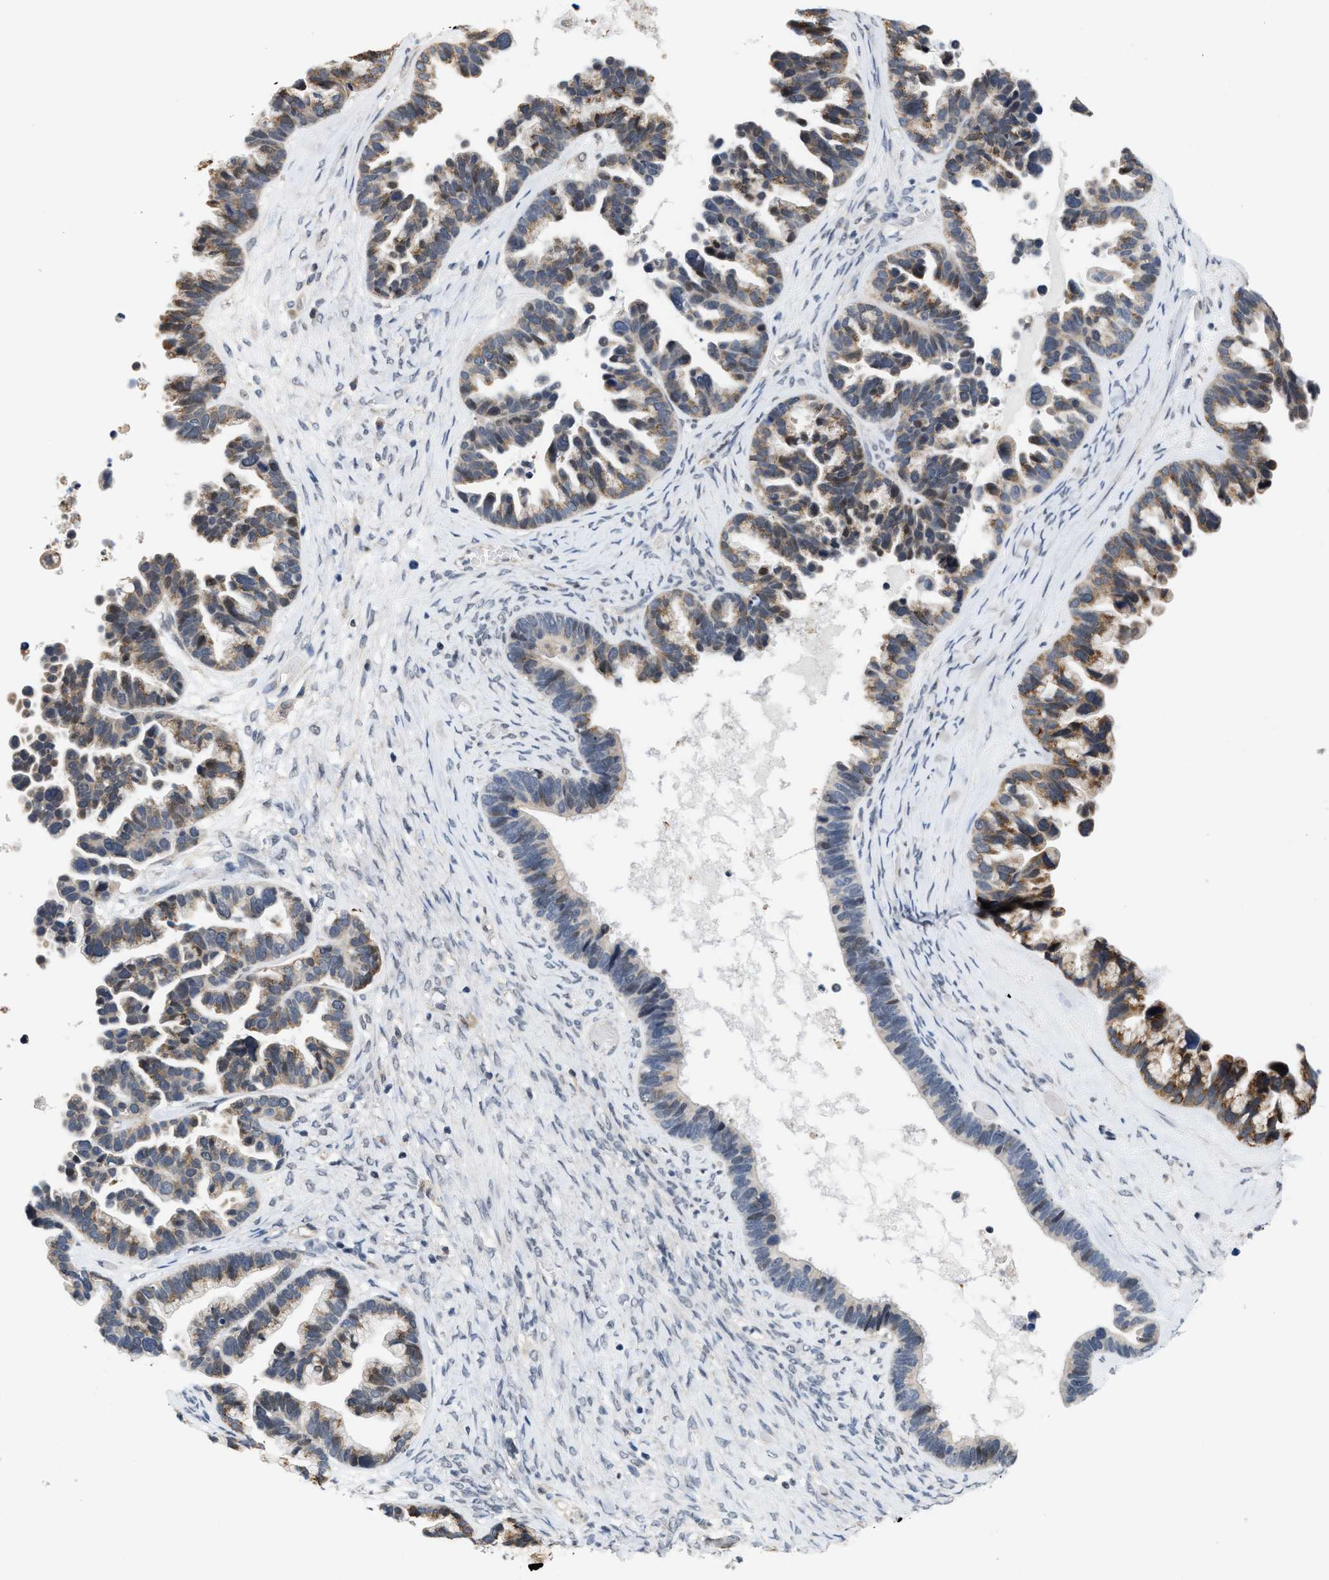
{"staining": {"intensity": "moderate", "quantity": ">75%", "location": "cytoplasmic/membranous"}, "tissue": "ovarian cancer", "cell_type": "Tumor cells", "image_type": "cancer", "snomed": [{"axis": "morphology", "description": "Cystadenocarcinoma, serous, NOS"}, {"axis": "topography", "description": "Ovary"}], "caption": "Immunohistochemical staining of serous cystadenocarcinoma (ovarian) exhibits medium levels of moderate cytoplasmic/membranous protein staining in approximately >75% of tumor cells. (DAB (3,3'-diaminobenzidine) IHC with brightfield microscopy, high magnification).", "gene": "TXNRD3", "patient": {"sex": "female", "age": 56}}